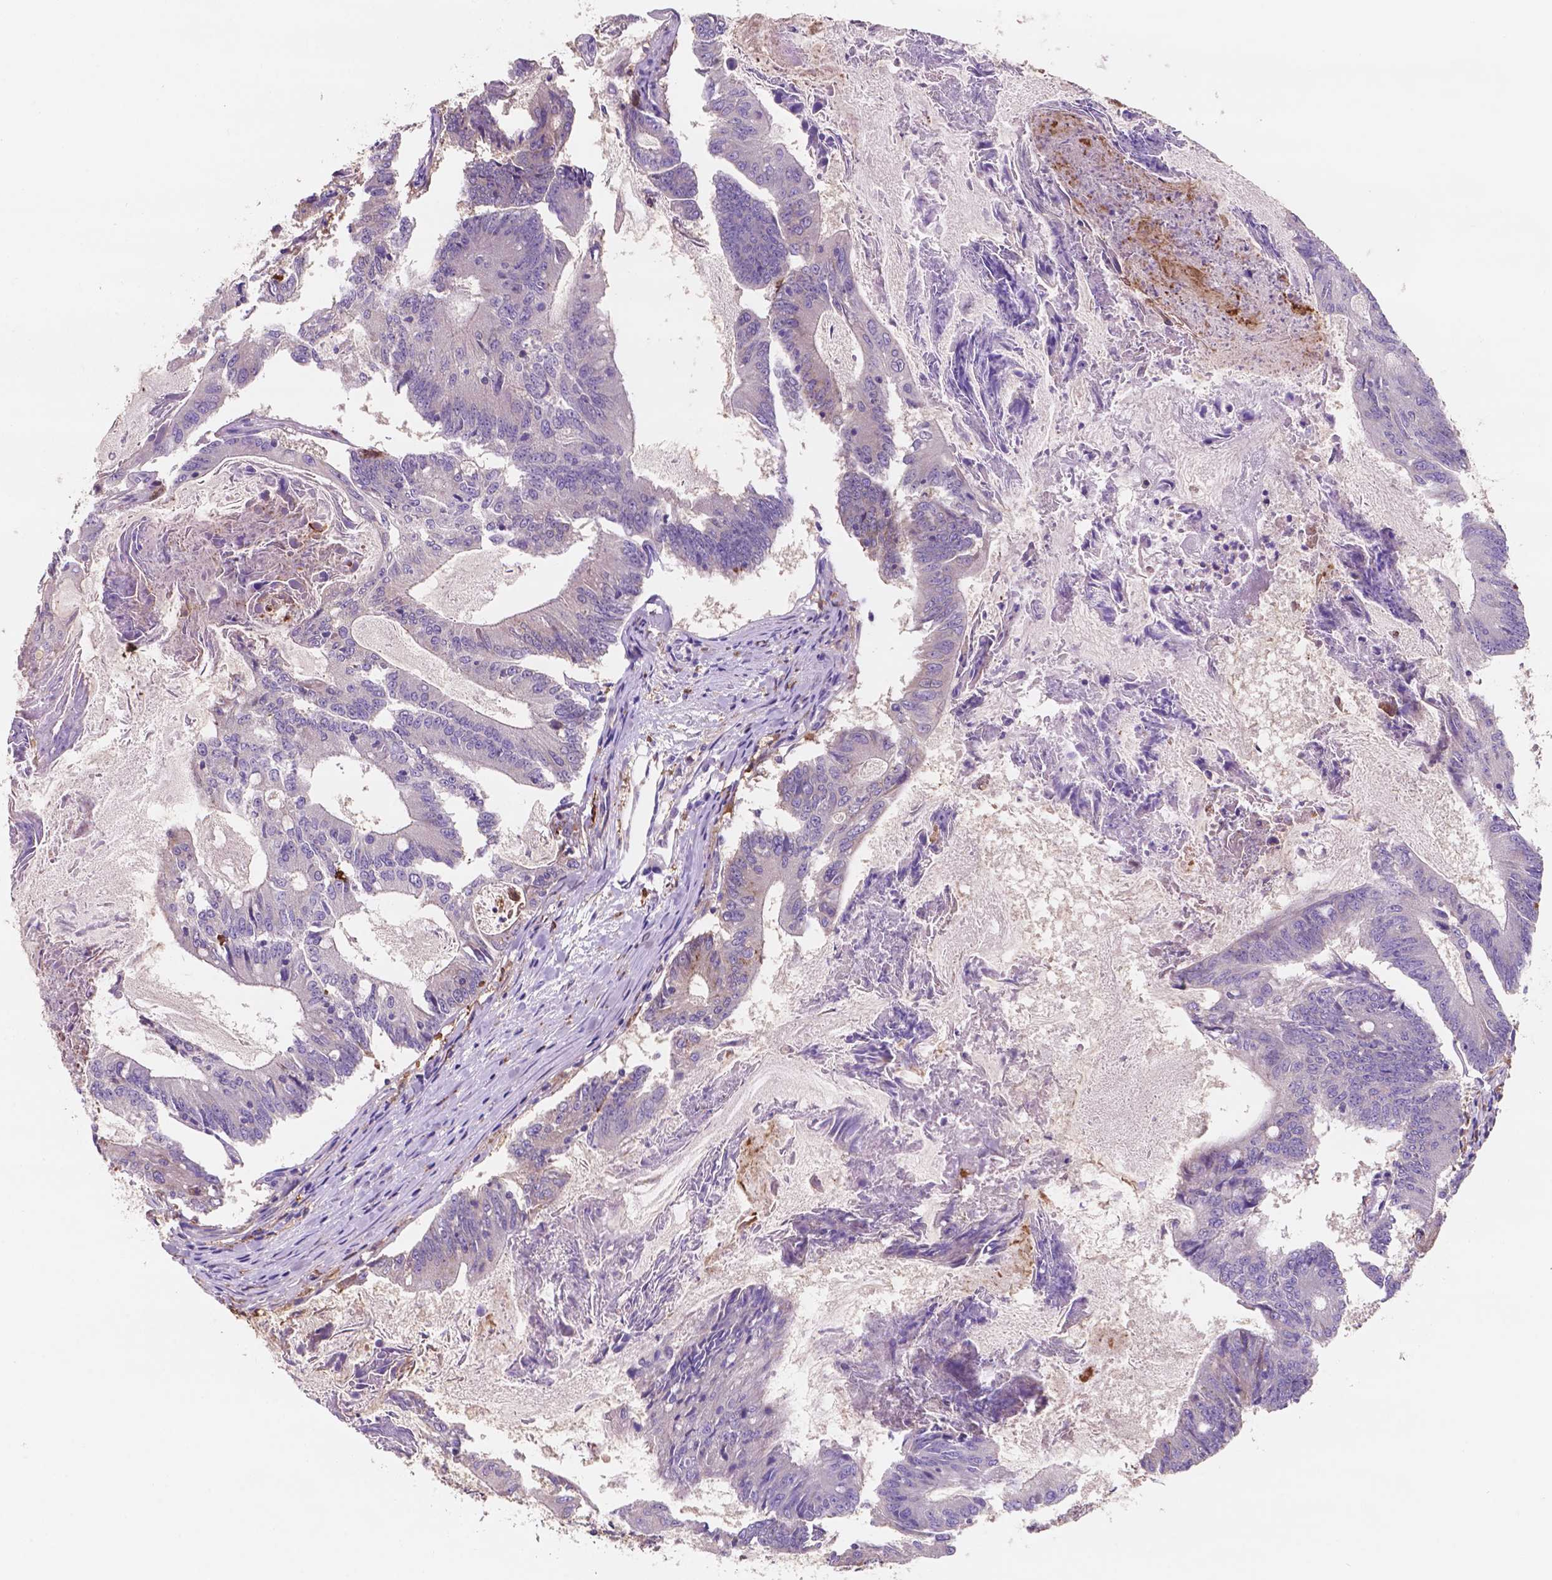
{"staining": {"intensity": "negative", "quantity": "none", "location": "none"}, "tissue": "colorectal cancer", "cell_type": "Tumor cells", "image_type": "cancer", "snomed": [{"axis": "morphology", "description": "Adenocarcinoma, NOS"}, {"axis": "topography", "description": "Colon"}], "caption": "This image is of colorectal cancer (adenocarcinoma) stained with immunohistochemistry to label a protein in brown with the nuclei are counter-stained blue. There is no positivity in tumor cells.", "gene": "MKRN2OS", "patient": {"sex": "female", "age": 70}}